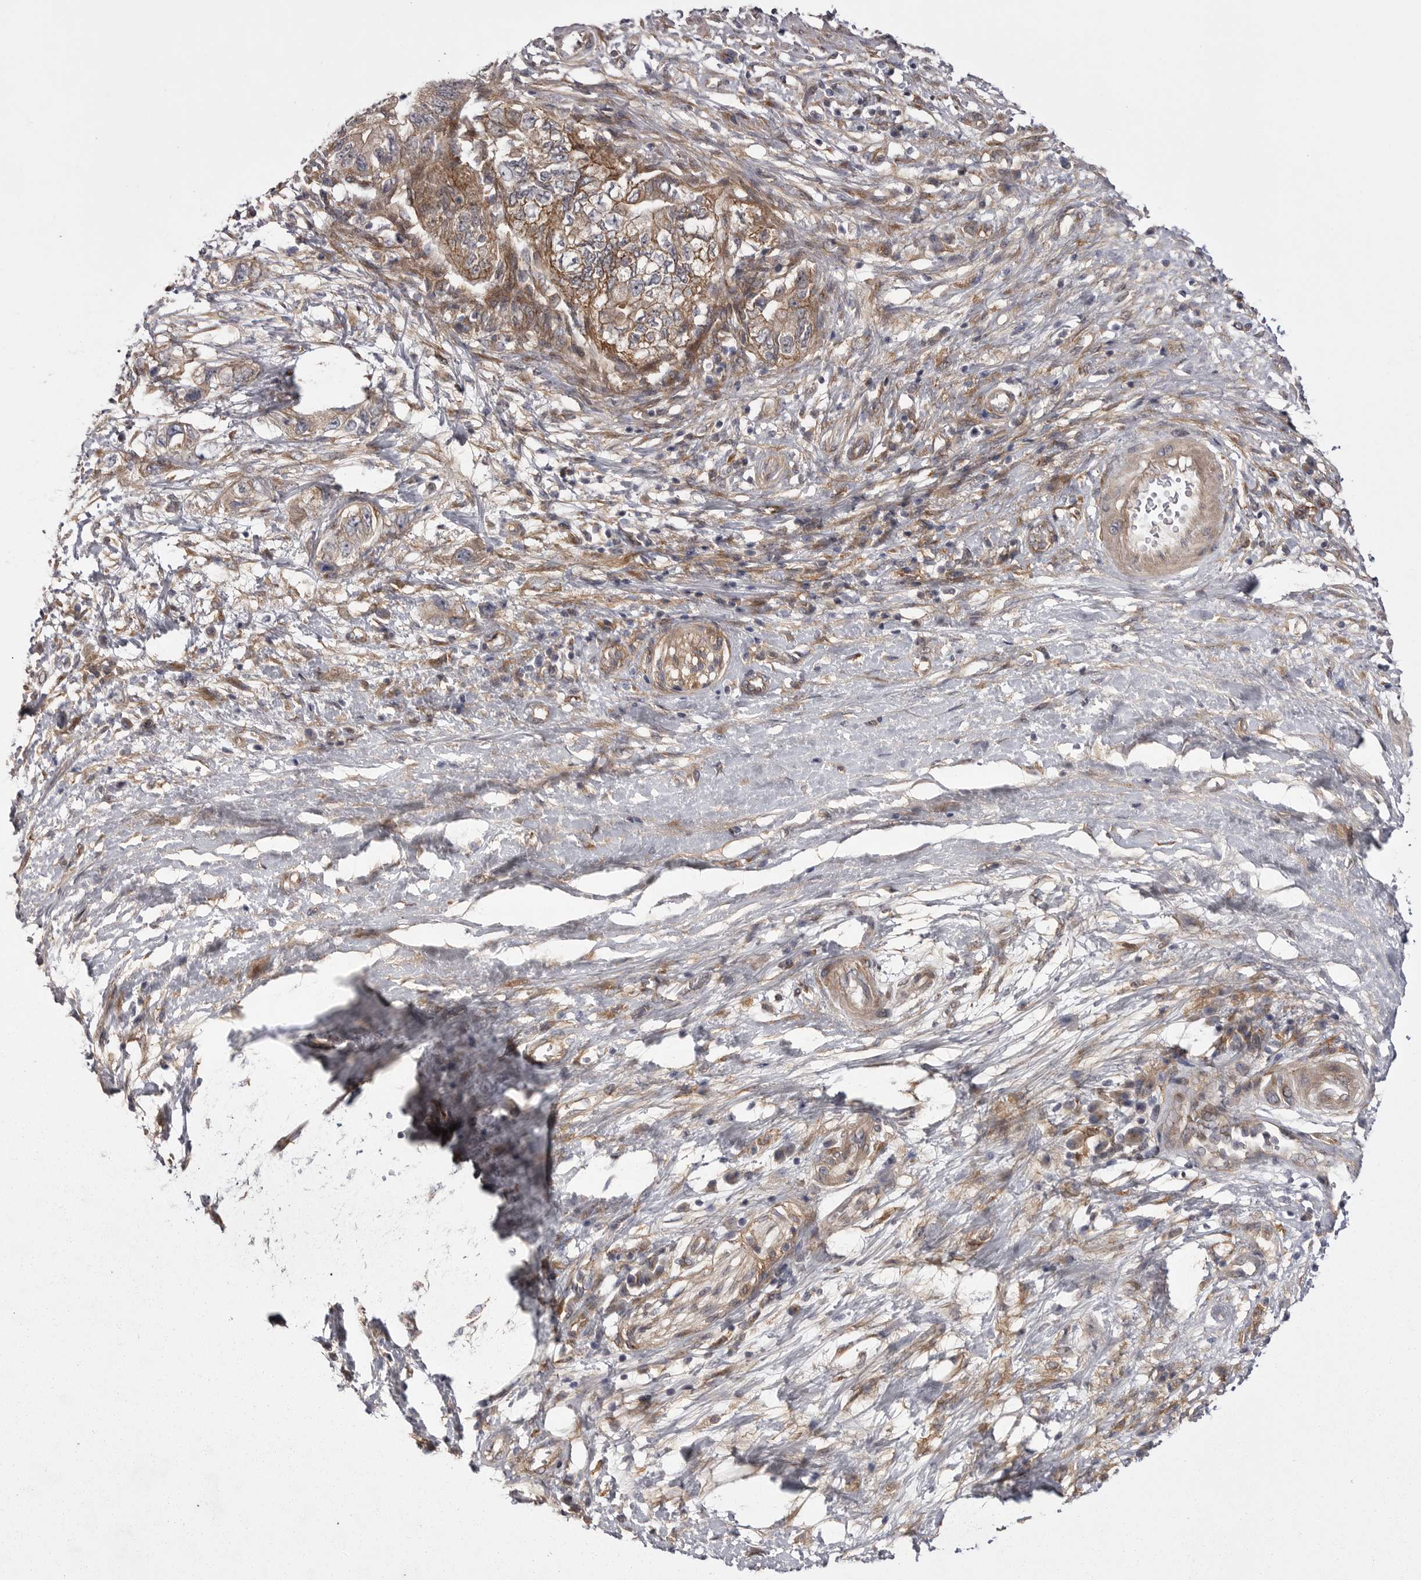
{"staining": {"intensity": "weak", "quantity": "25%-75%", "location": "cytoplasmic/membranous"}, "tissue": "pancreatic cancer", "cell_type": "Tumor cells", "image_type": "cancer", "snomed": [{"axis": "morphology", "description": "Adenocarcinoma, NOS"}, {"axis": "topography", "description": "Pancreas"}], "caption": "Immunohistochemistry image of neoplastic tissue: human adenocarcinoma (pancreatic) stained using immunohistochemistry (IHC) displays low levels of weak protein expression localized specifically in the cytoplasmic/membranous of tumor cells, appearing as a cytoplasmic/membranous brown color.", "gene": "OSBPL9", "patient": {"sex": "female", "age": 73}}